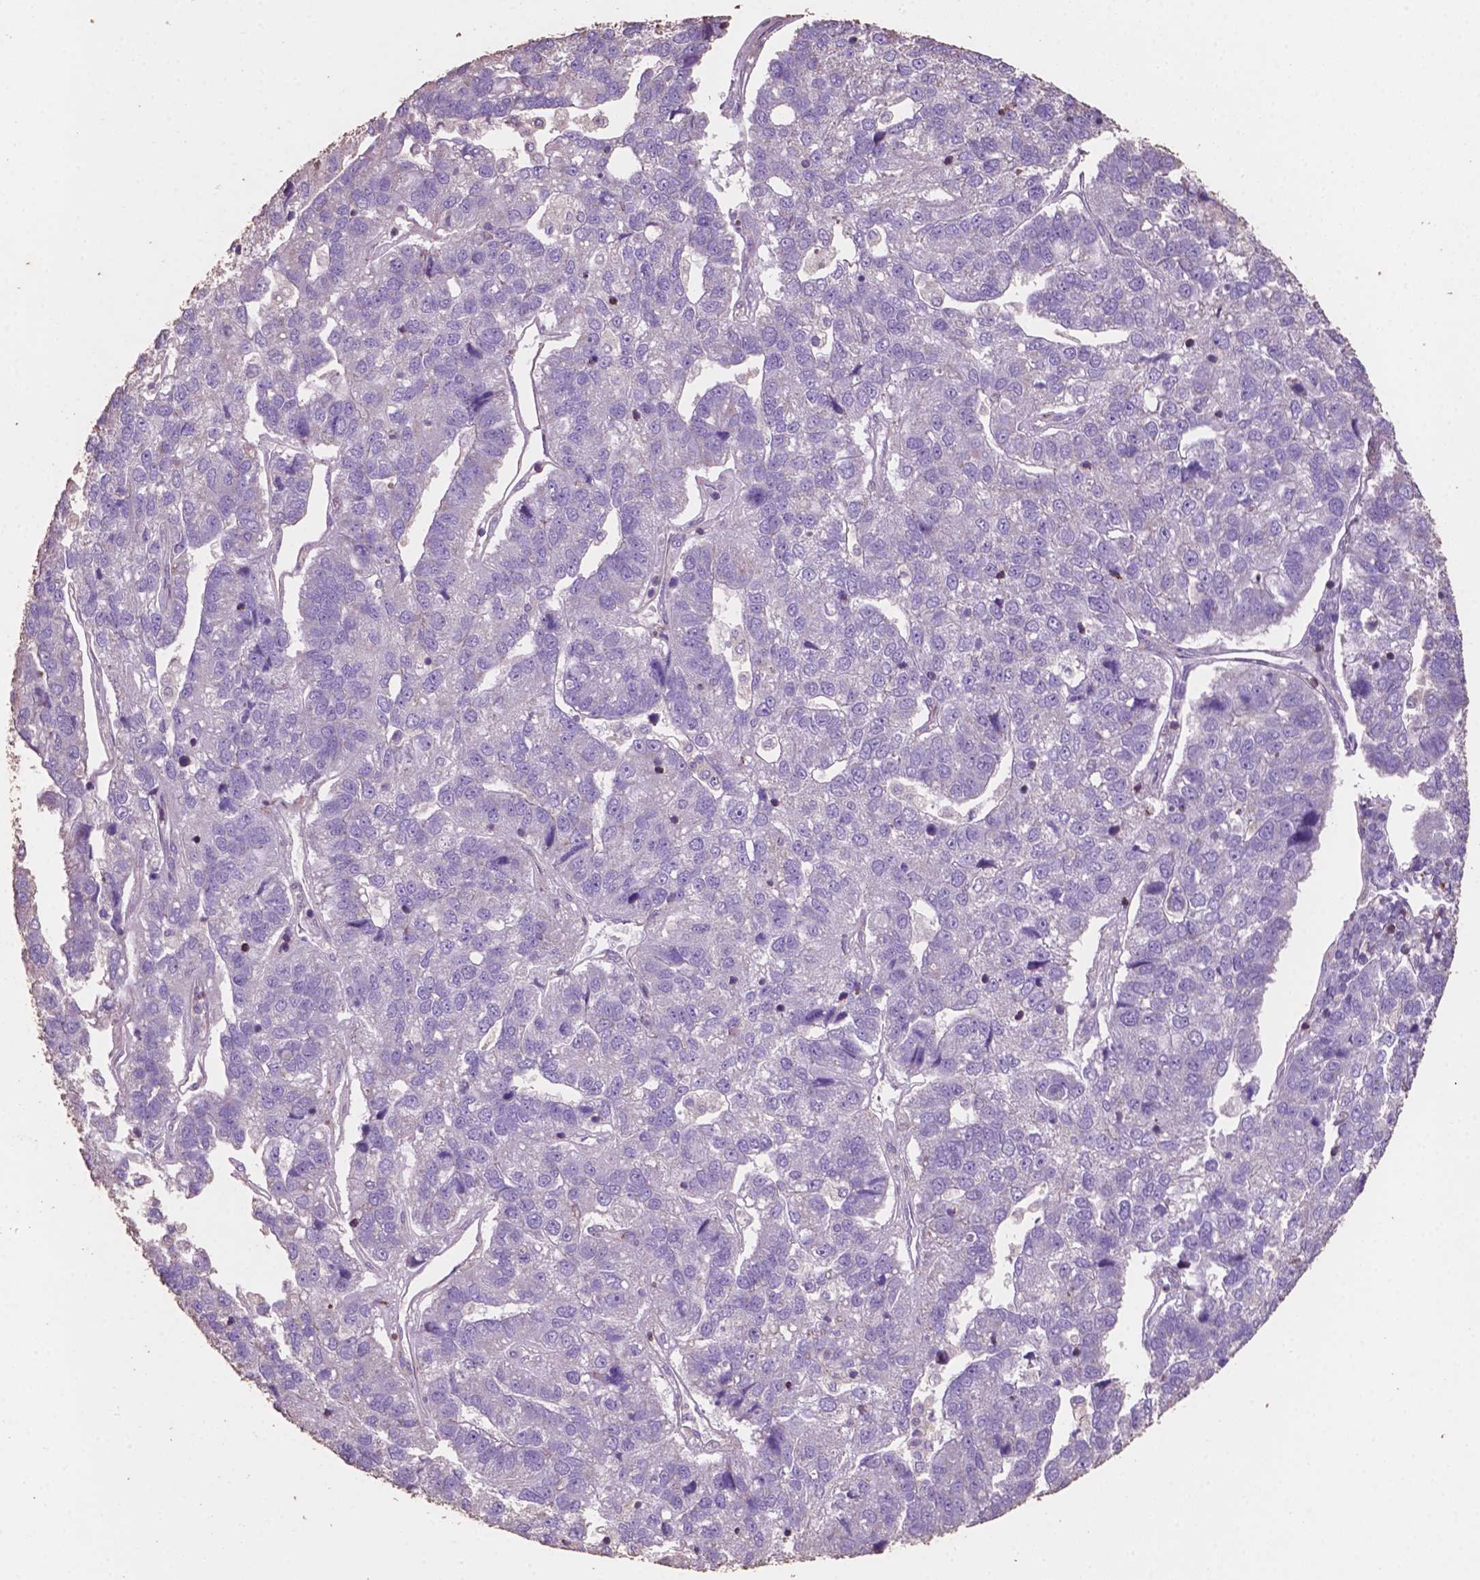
{"staining": {"intensity": "negative", "quantity": "none", "location": "none"}, "tissue": "pancreatic cancer", "cell_type": "Tumor cells", "image_type": "cancer", "snomed": [{"axis": "morphology", "description": "Adenocarcinoma, NOS"}, {"axis": "topography", "description": "Pancreas"}], "caption": "IHC histopathology image of neoplastic tissue: pancreatic cancer (adenocarcinoma) stained with DAB (3,3'-diaminobenzidine) reveals no significant protein staining in tumor cells.", "gene": "COMMD4", "patient": {"sex": "female", "age": 61}}